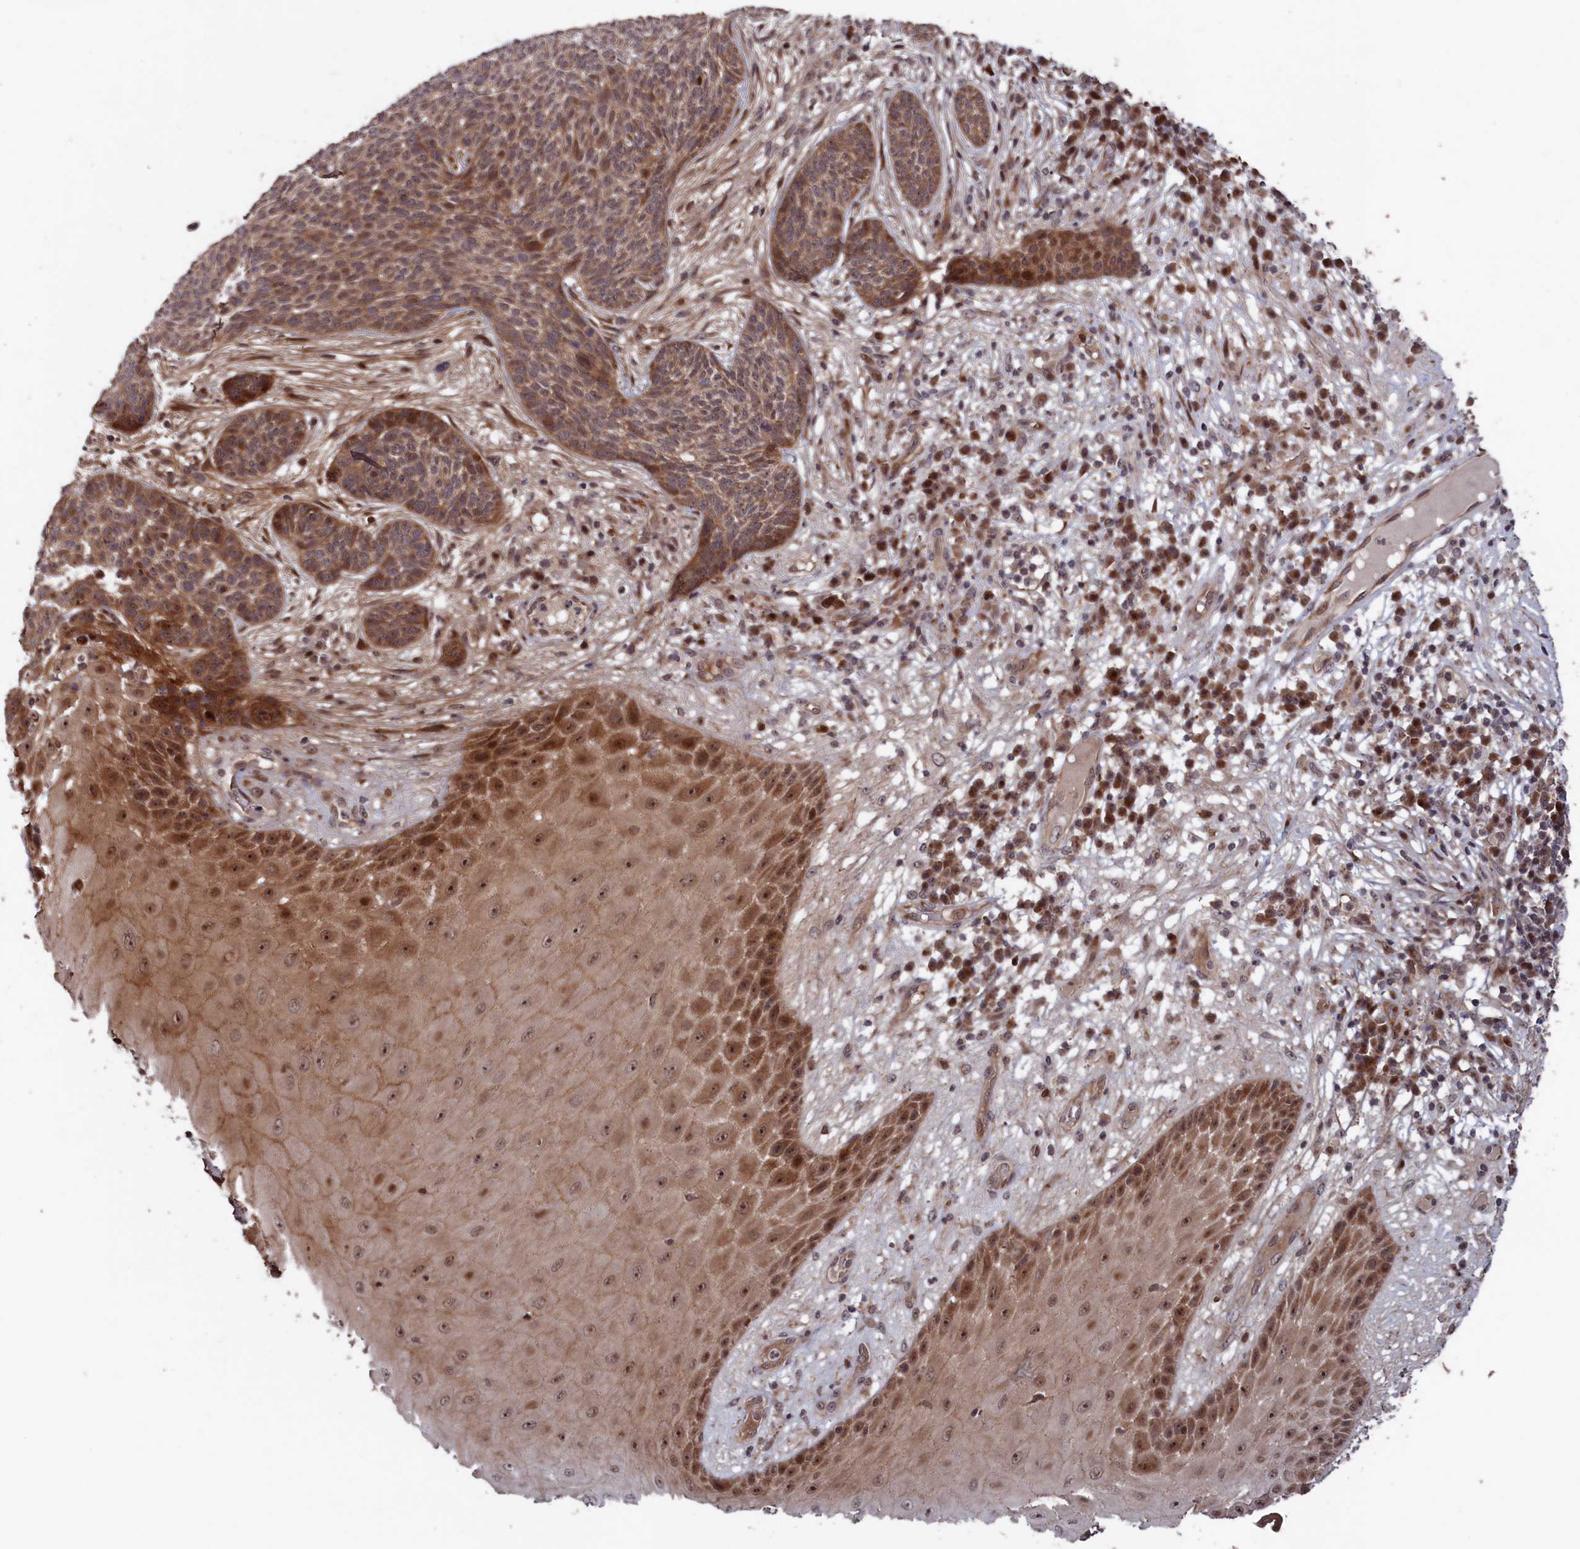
{"staining": {"intensity": "moderate", "quantity": ">75%", "location": "cytoplasmic/membranous,nuclear"}, "tissue": "skin cancer", "cell_type": "Tumor cells", "image_type": "cancer", "snomed": [{"axis": "morphology", "description": "Normal tissue, NOS"}, {"axis": "morphology", "description": "Basal cell carcinoma"}, {"axis": "topography", "description": "Skin"}], "caption": "Protein expression analysis of human skin cancer reveals moderate cytoplasmic/membranous and nuclear positivity in approximately >75% of tumor cells. (Stains: DAB (3,3'-diaminobenzidine) in brown, nuclei in blue, Microscopy: brightfield microscopy at high magnification).", "gene": "LSG1", "patient": {"sex": "male", "age": 64}}